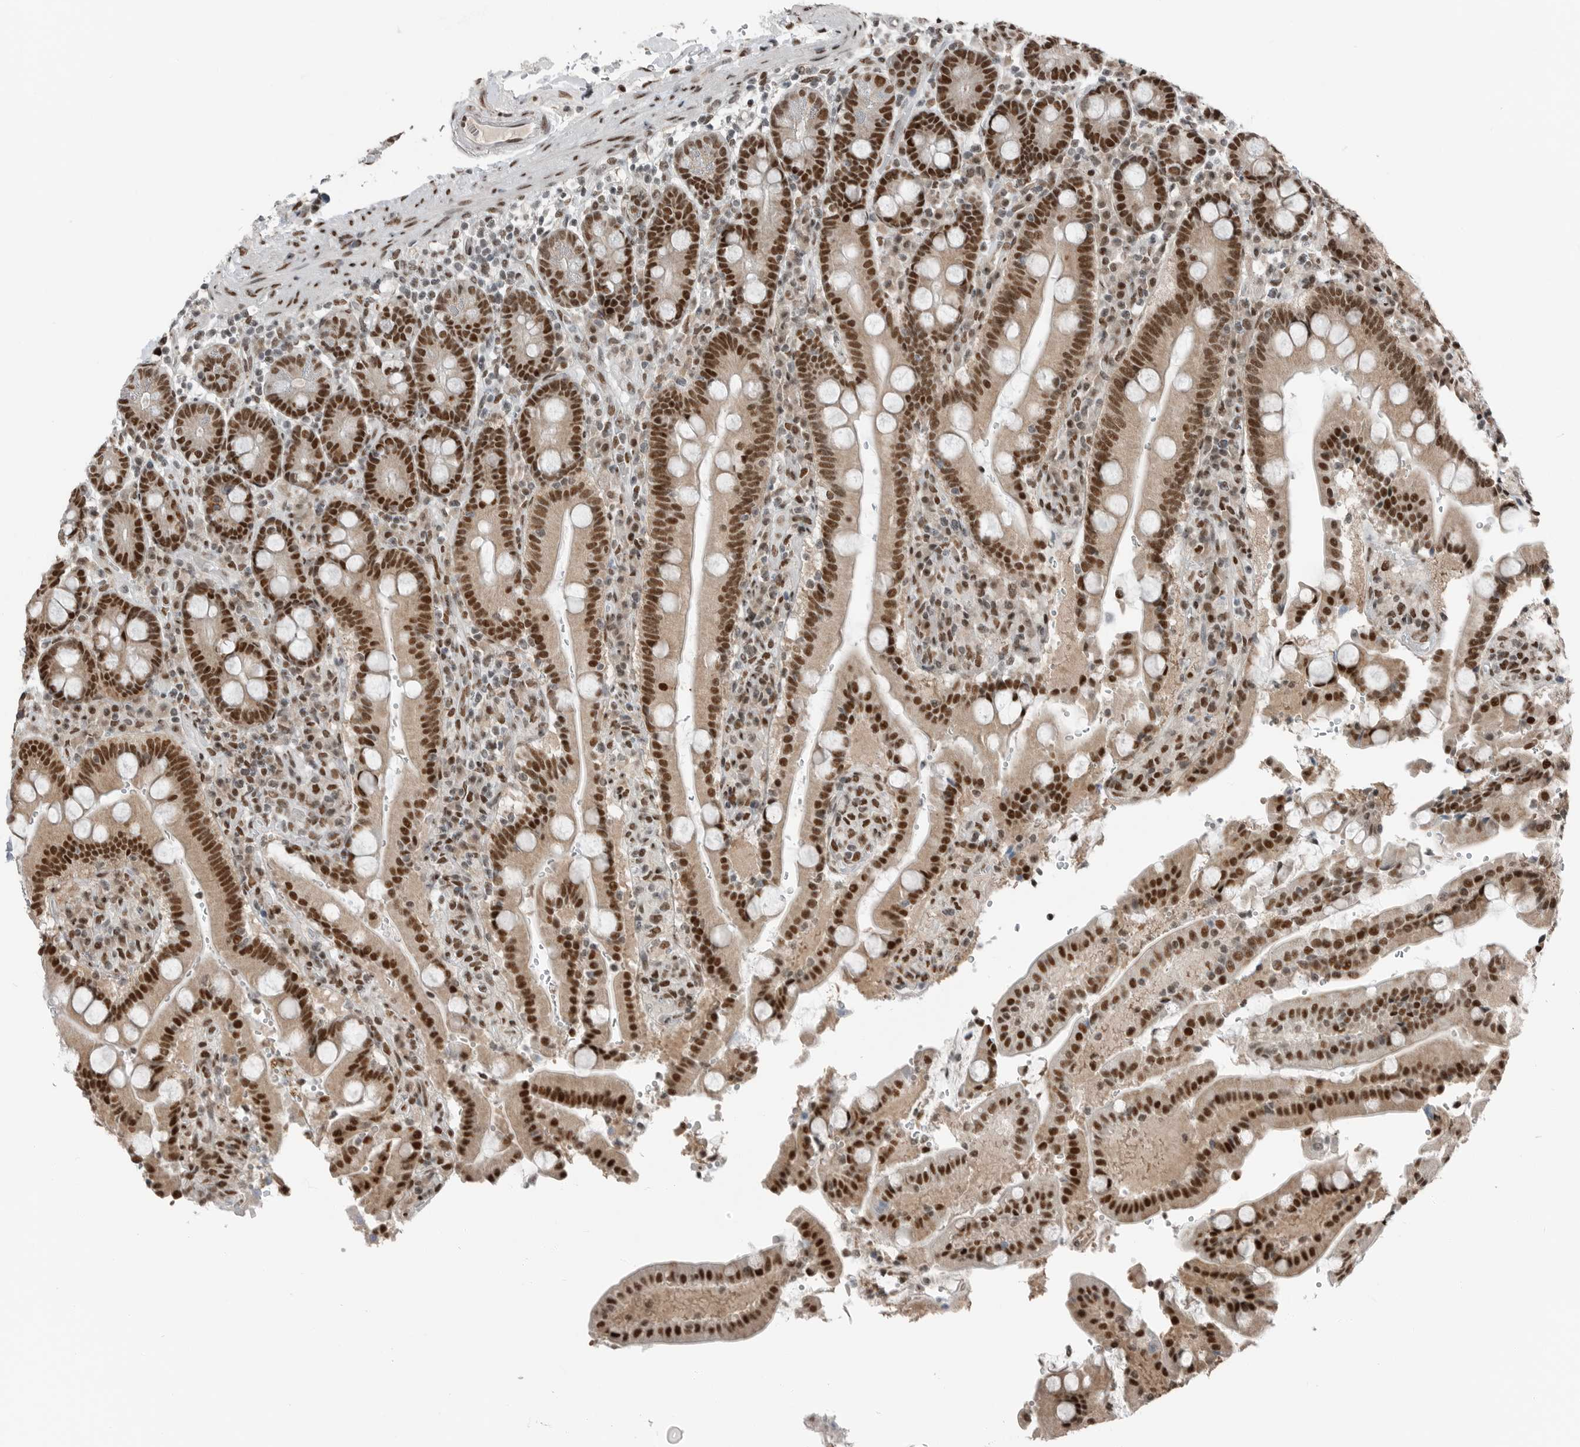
{"staining": {"intensity": "strong", "quantity": ">75%", "location": "nuclear"}, "tissue": "duodenum", "cell_type": "Glandular cells", "image_type": "normal", "snomed": [{"axis": "morphology", "description": "Normal tissue, NOS"}, {"axis": "topography", "description": "Small intestine, NOS"}], "caption": "DAB (3,3'-diaminobenzidine) immunohistochemical staining of unremarkable duodenum demonstrates strong nuclear protein expression in about >75% of glandular cells. (Brightfield microscopy of DAB IHC at high magnification).", "gene": "BLZF1", "patient": {"sex": "female", "age": 71}}